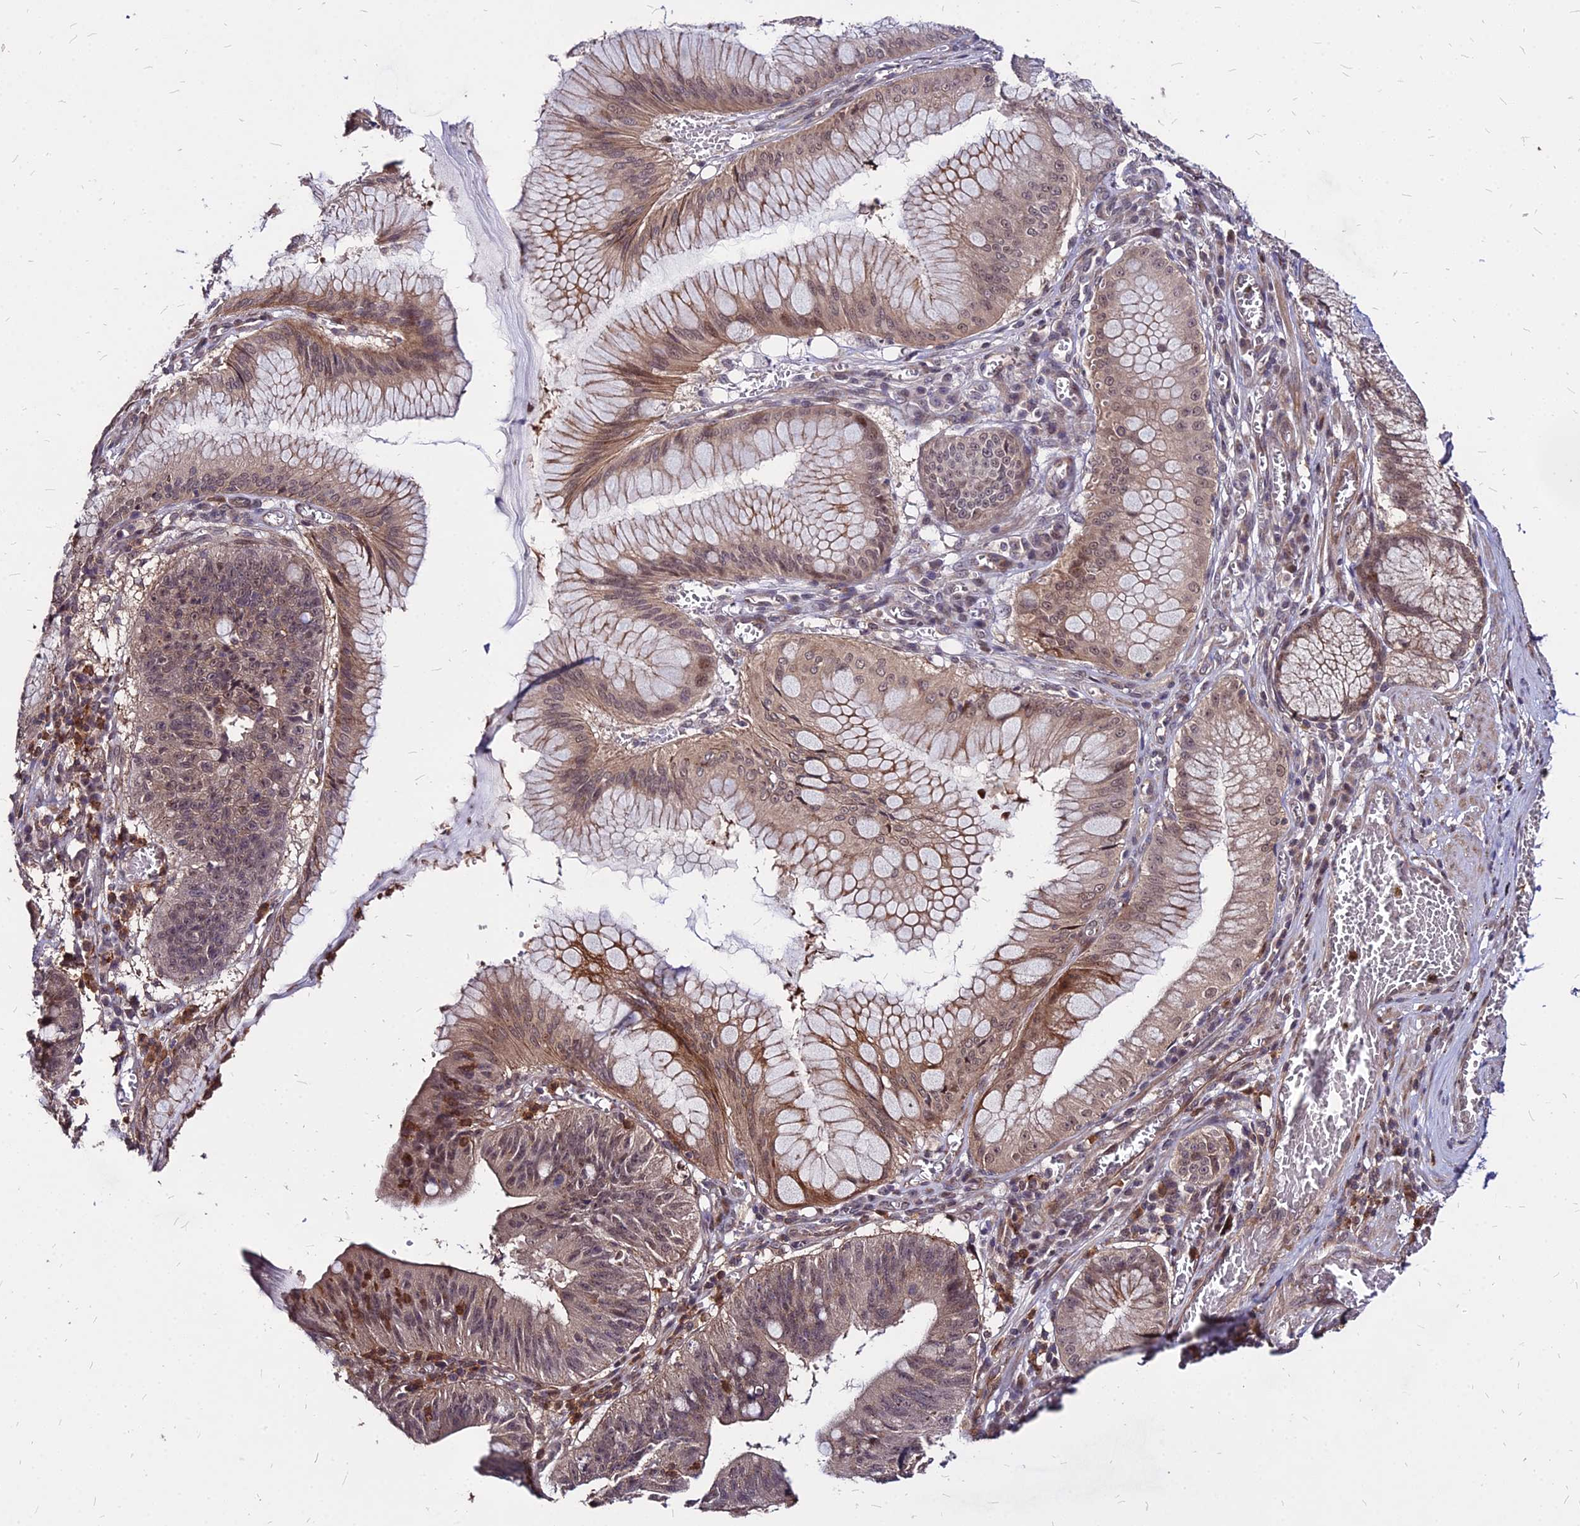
{"staining": {"intensity": "weak", "quantity": "25%-75%", "location": "cytoplasmic/membranous,nuclear"}, "tissue": "stomach cancer", "cell_type": "Tumor cells", "image_type": "cancer", "snomed": [{"axis": "morphology", "description": "Adenocarcinoma, NOS"}, {"axis": "topography", "description": "Stomach"}], "caption": "An immunohistochemistry histopathology image of tumor tissue is shown. Protein staining in brown labels weak cytoplasmic/membranous and nuclear positivity in stomach cancer (adenocarcinoma) within tumor cells.", "gene": "APBA3", "patient": {"sex": "male", "age": 59}}